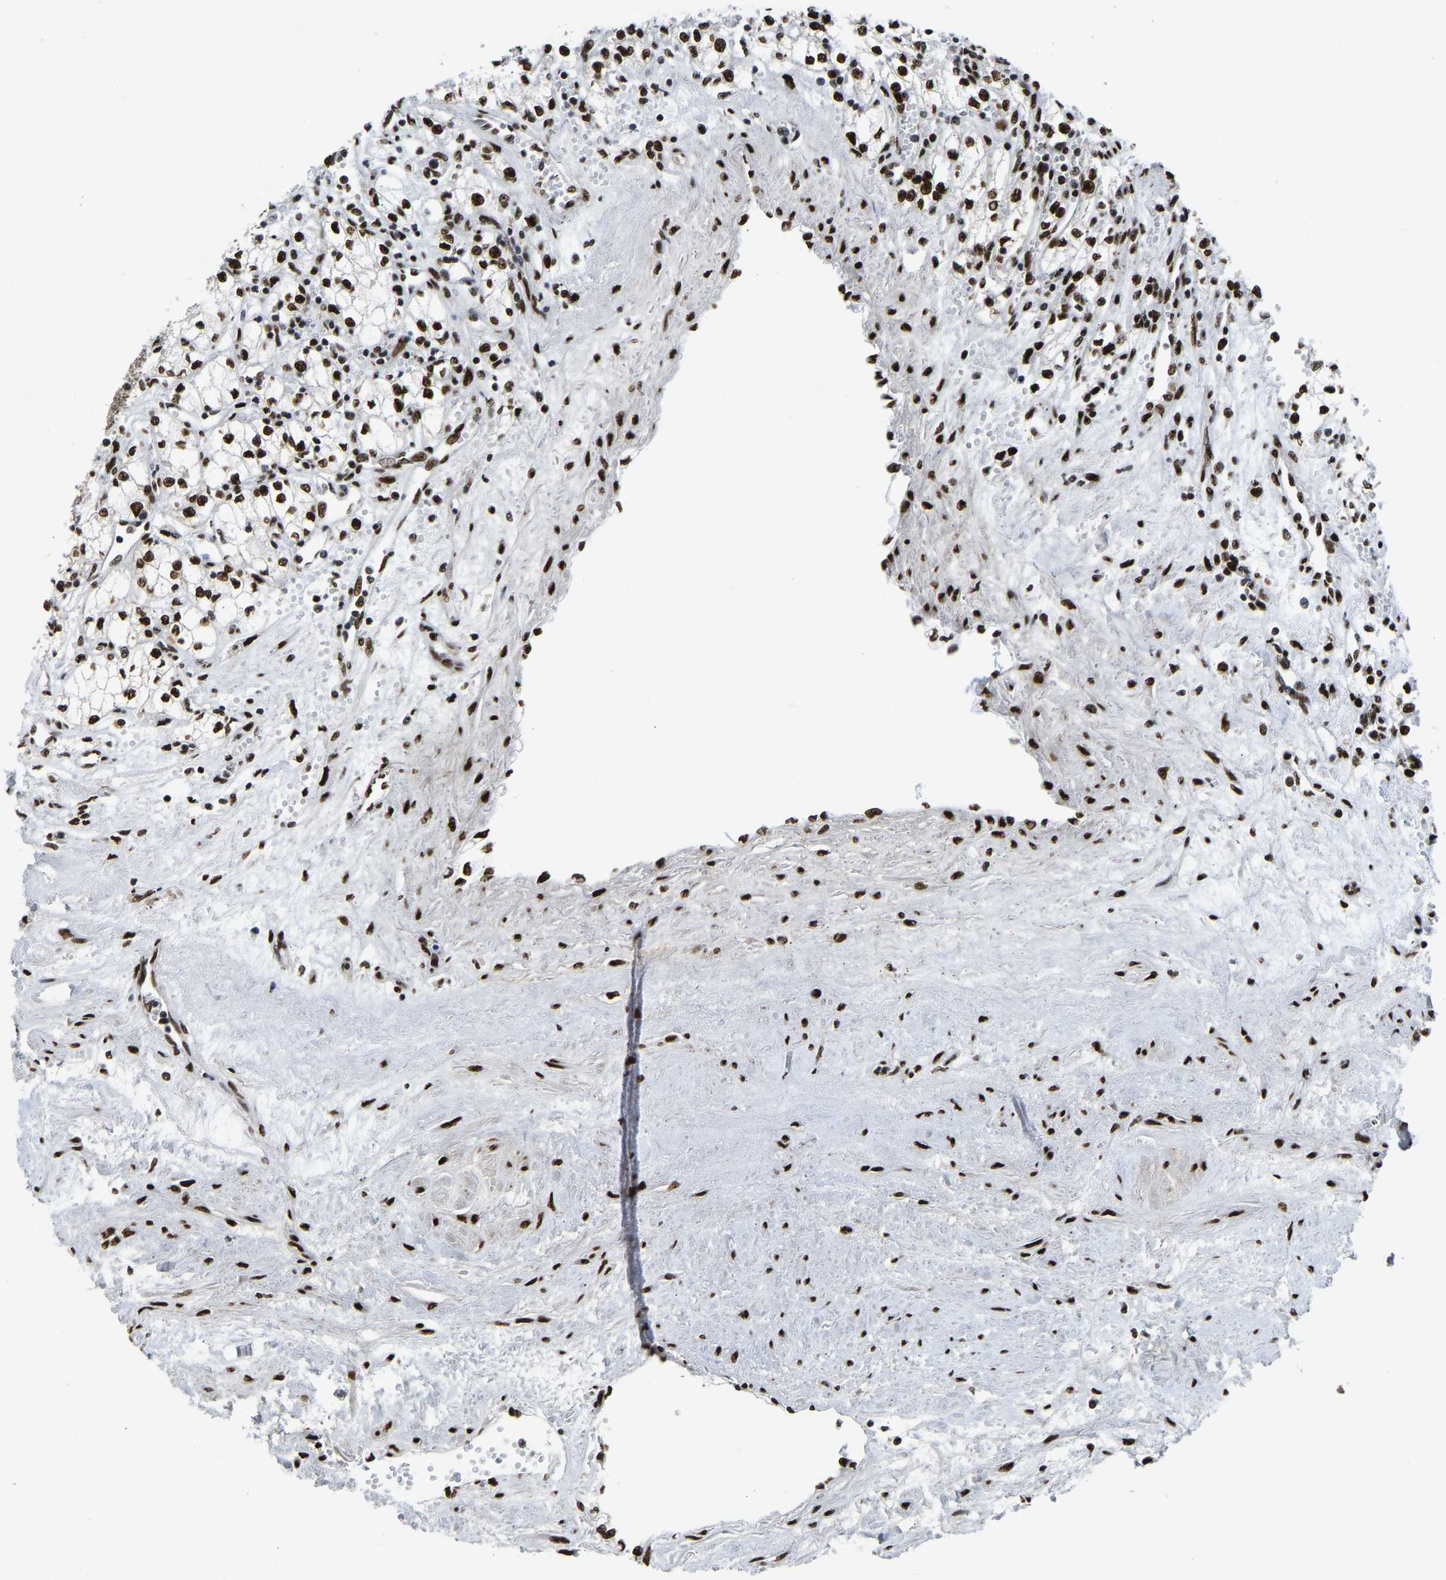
{"staining": {"intensity": "strong", "quantity": ">75%", "location": "nuclear"}, "tissue": "renal cancer", "cell_type": "Tumor cells", "image_type": "cancer", "snomed": [{"axis": "morphology", "description": "Adenocarcinoma, NOS"}, {"axis": "topography", "description": "Kidney"}], "caption": "This is an image of immunohistochemistry staining of renal adenocarcinoma, which shows strong expression in the nuclear of tumor cells.", "gene": "FOXK1", "patient": {"sex": "male", "age": 59}}